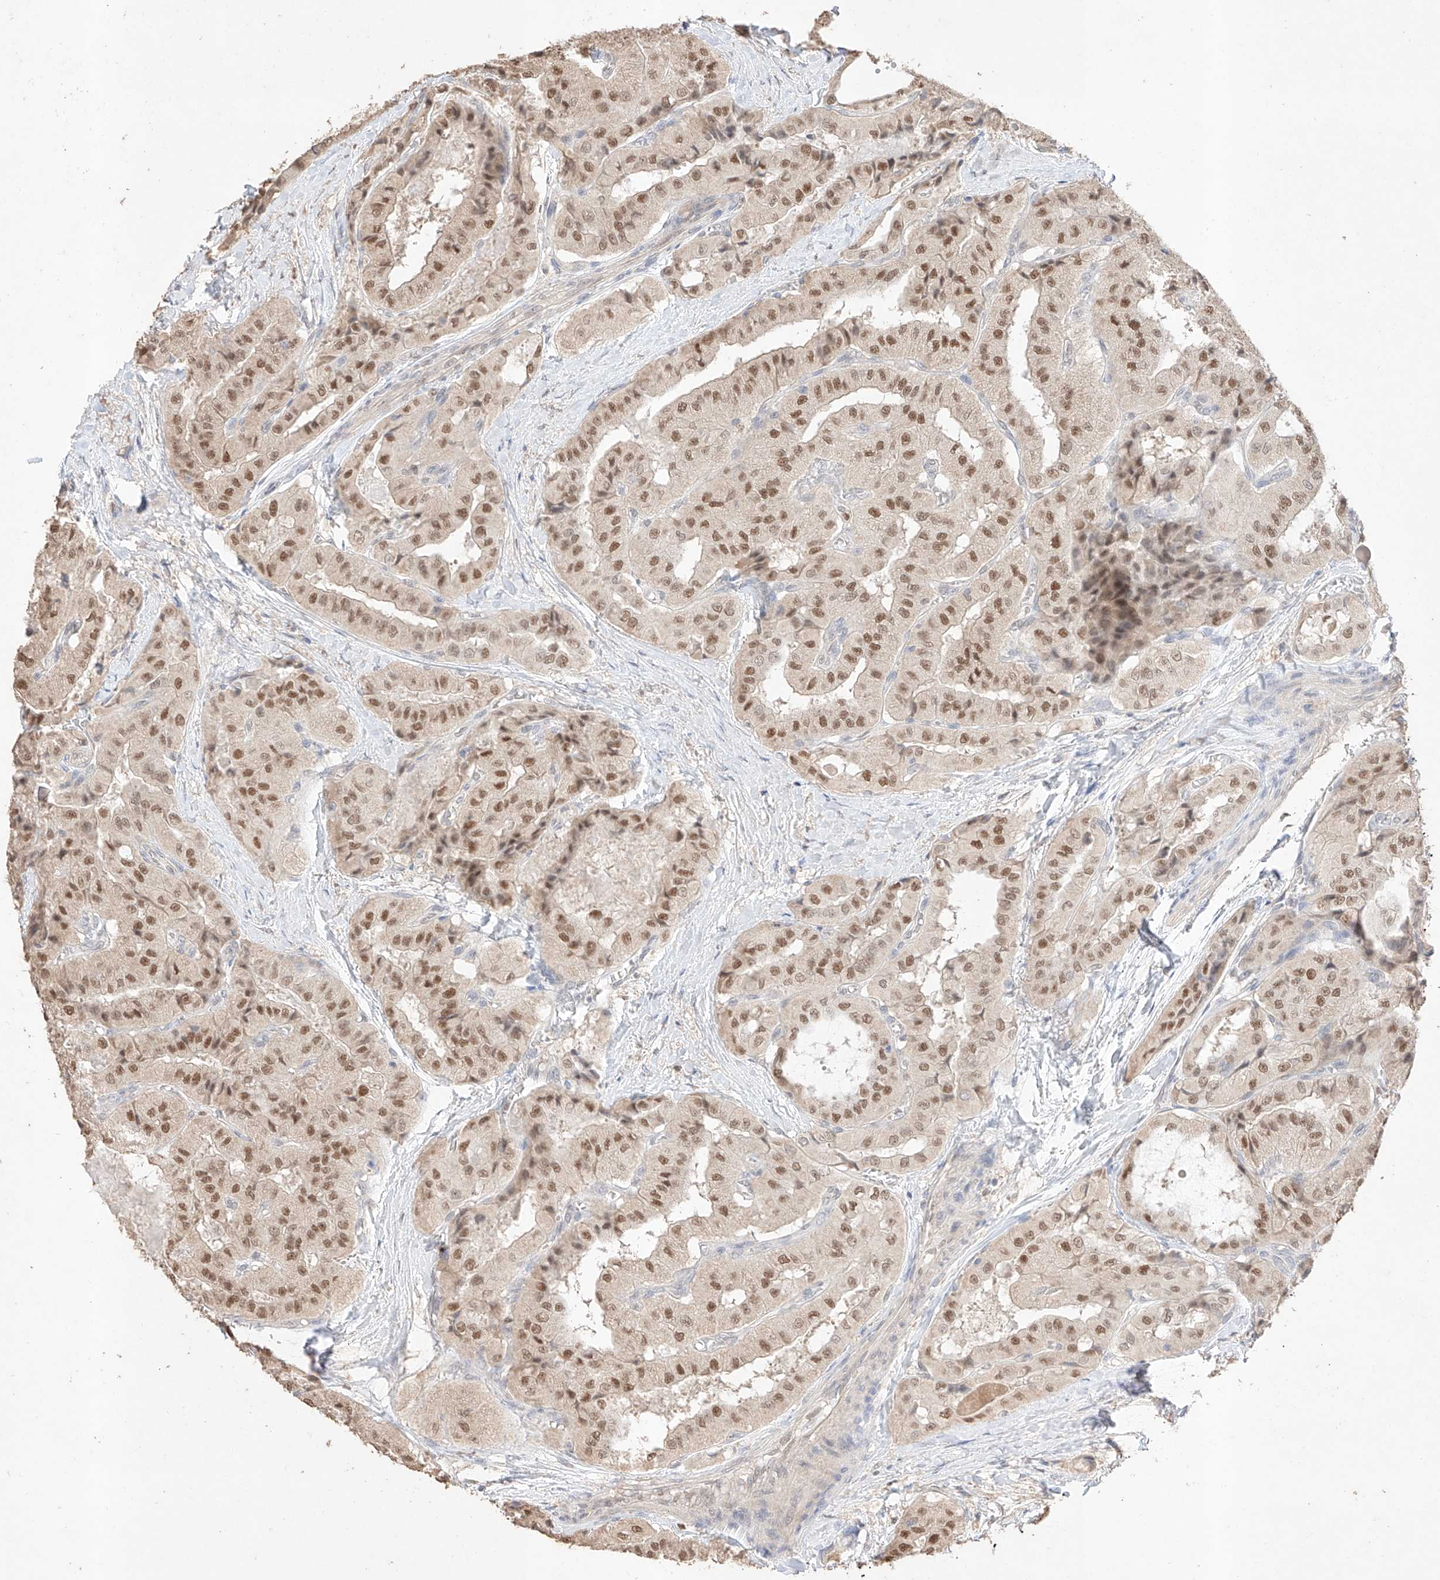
{"staining": {"intensity": "moderate", "quantity": ">75%", "location": "nuclear"}, "tissue": "thyroid cancer", "cell_type": "Tumor cells", "image_type": "cancer", "snomed": [{"axis": "morphology", "description": "Papillary adenocarcinoma, NOS"}, {"axis": "topography", "description": "Thyroid gland"}], "caption": "The immunohistochemical stain highlights moderate nuclear expression in tumor cells of thyroid cancer (papillary adenocarcinoma) tissue.", "gene": "APIP", "patient": {"sex": "female", "age": 59}}